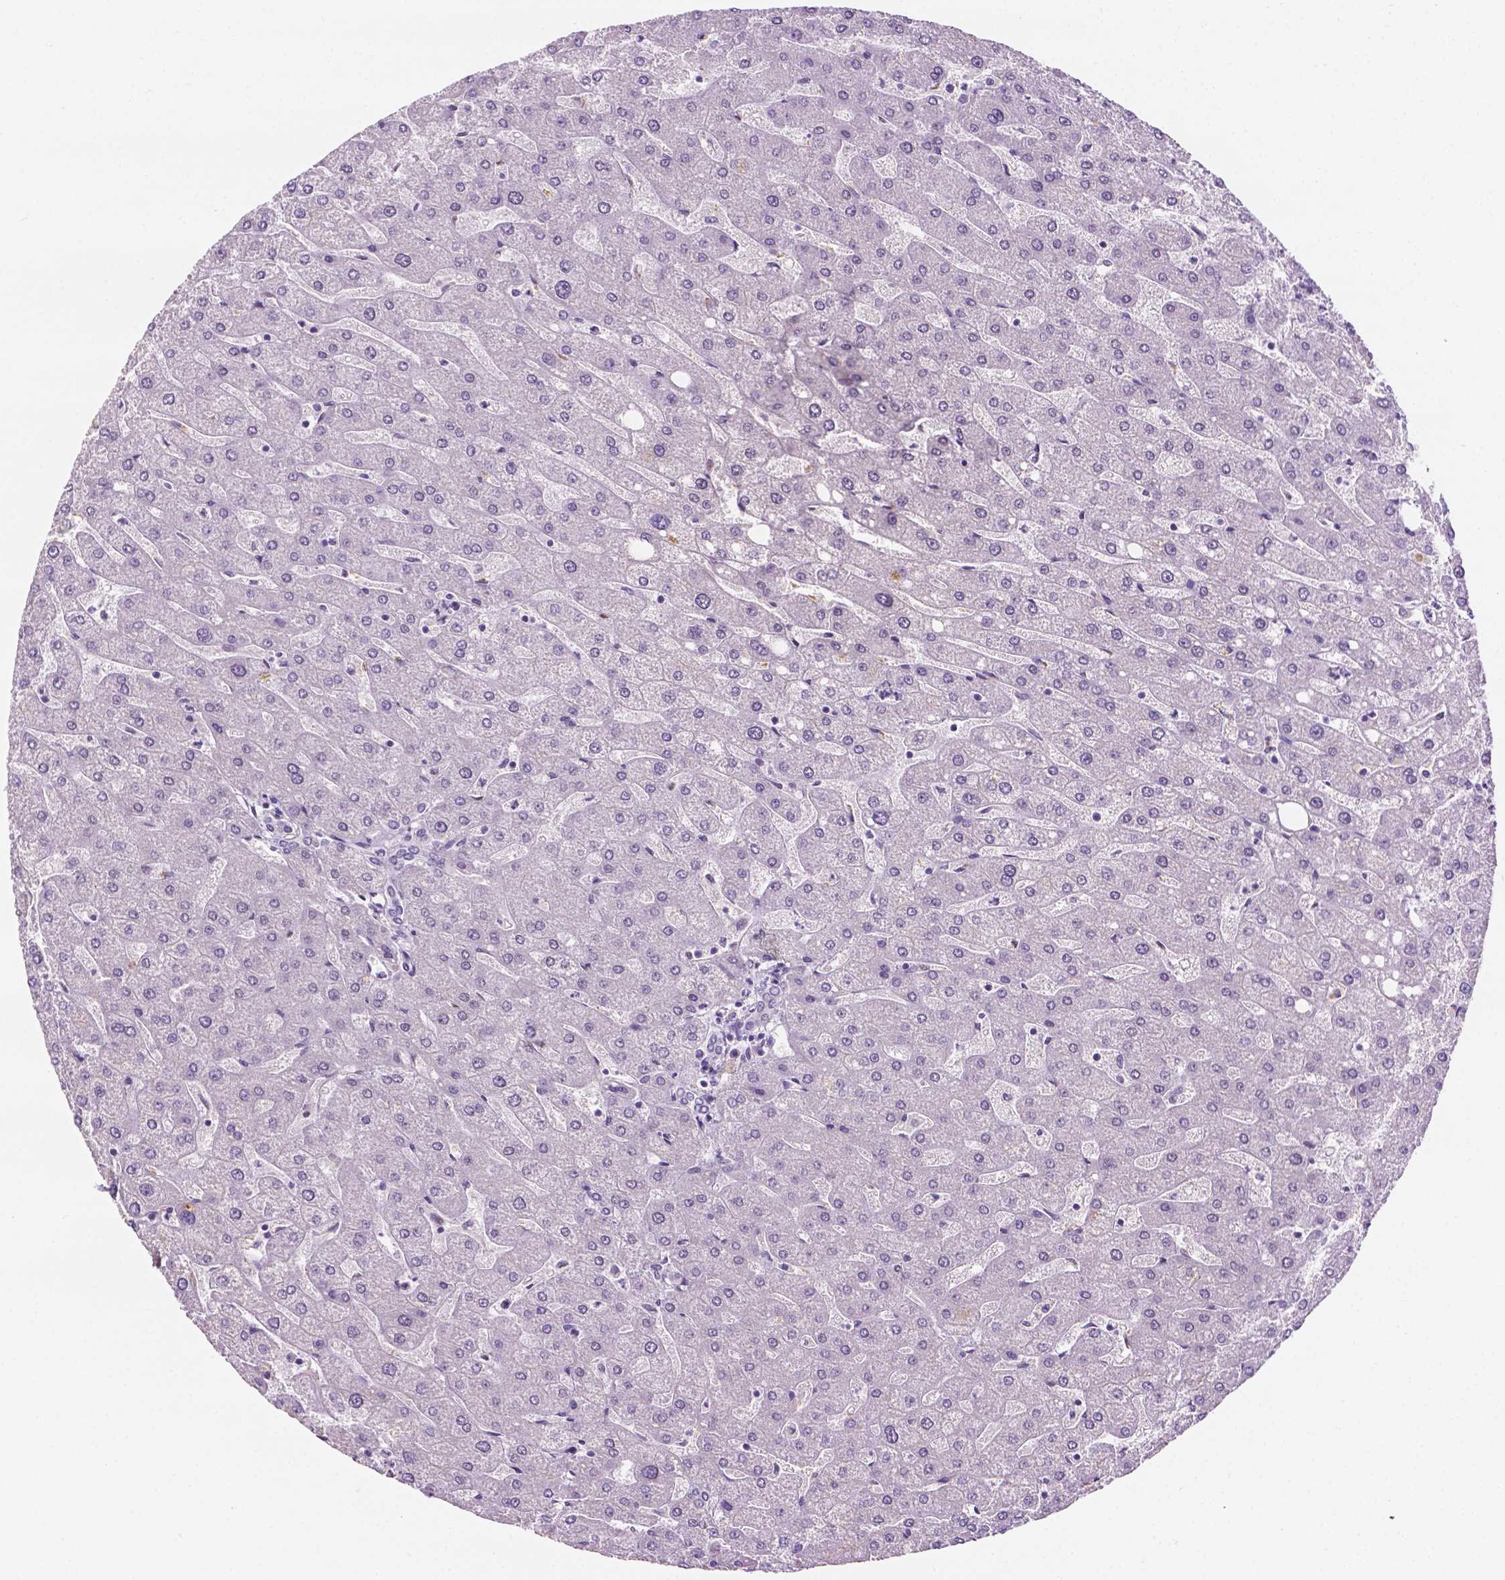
{"staining": {"intensity": "negative", "quantity": "none", "location": "none"}, "tissue": "liver", "cell_type": "Cholangiocytes", "image_type": "normal", "snomed": [{"axis": "morphology", "description": "Normal tissue, NOS"}, {"axis": "topography", "description": "Liver"}], "caption": "A photomicrograph of human liver is negative for staining in cholangiocytes. (Brightfield microscopy of DAB IHC at high magnification).", "gene": "ERF", "patient": {"sex": "male", "age": 67}}